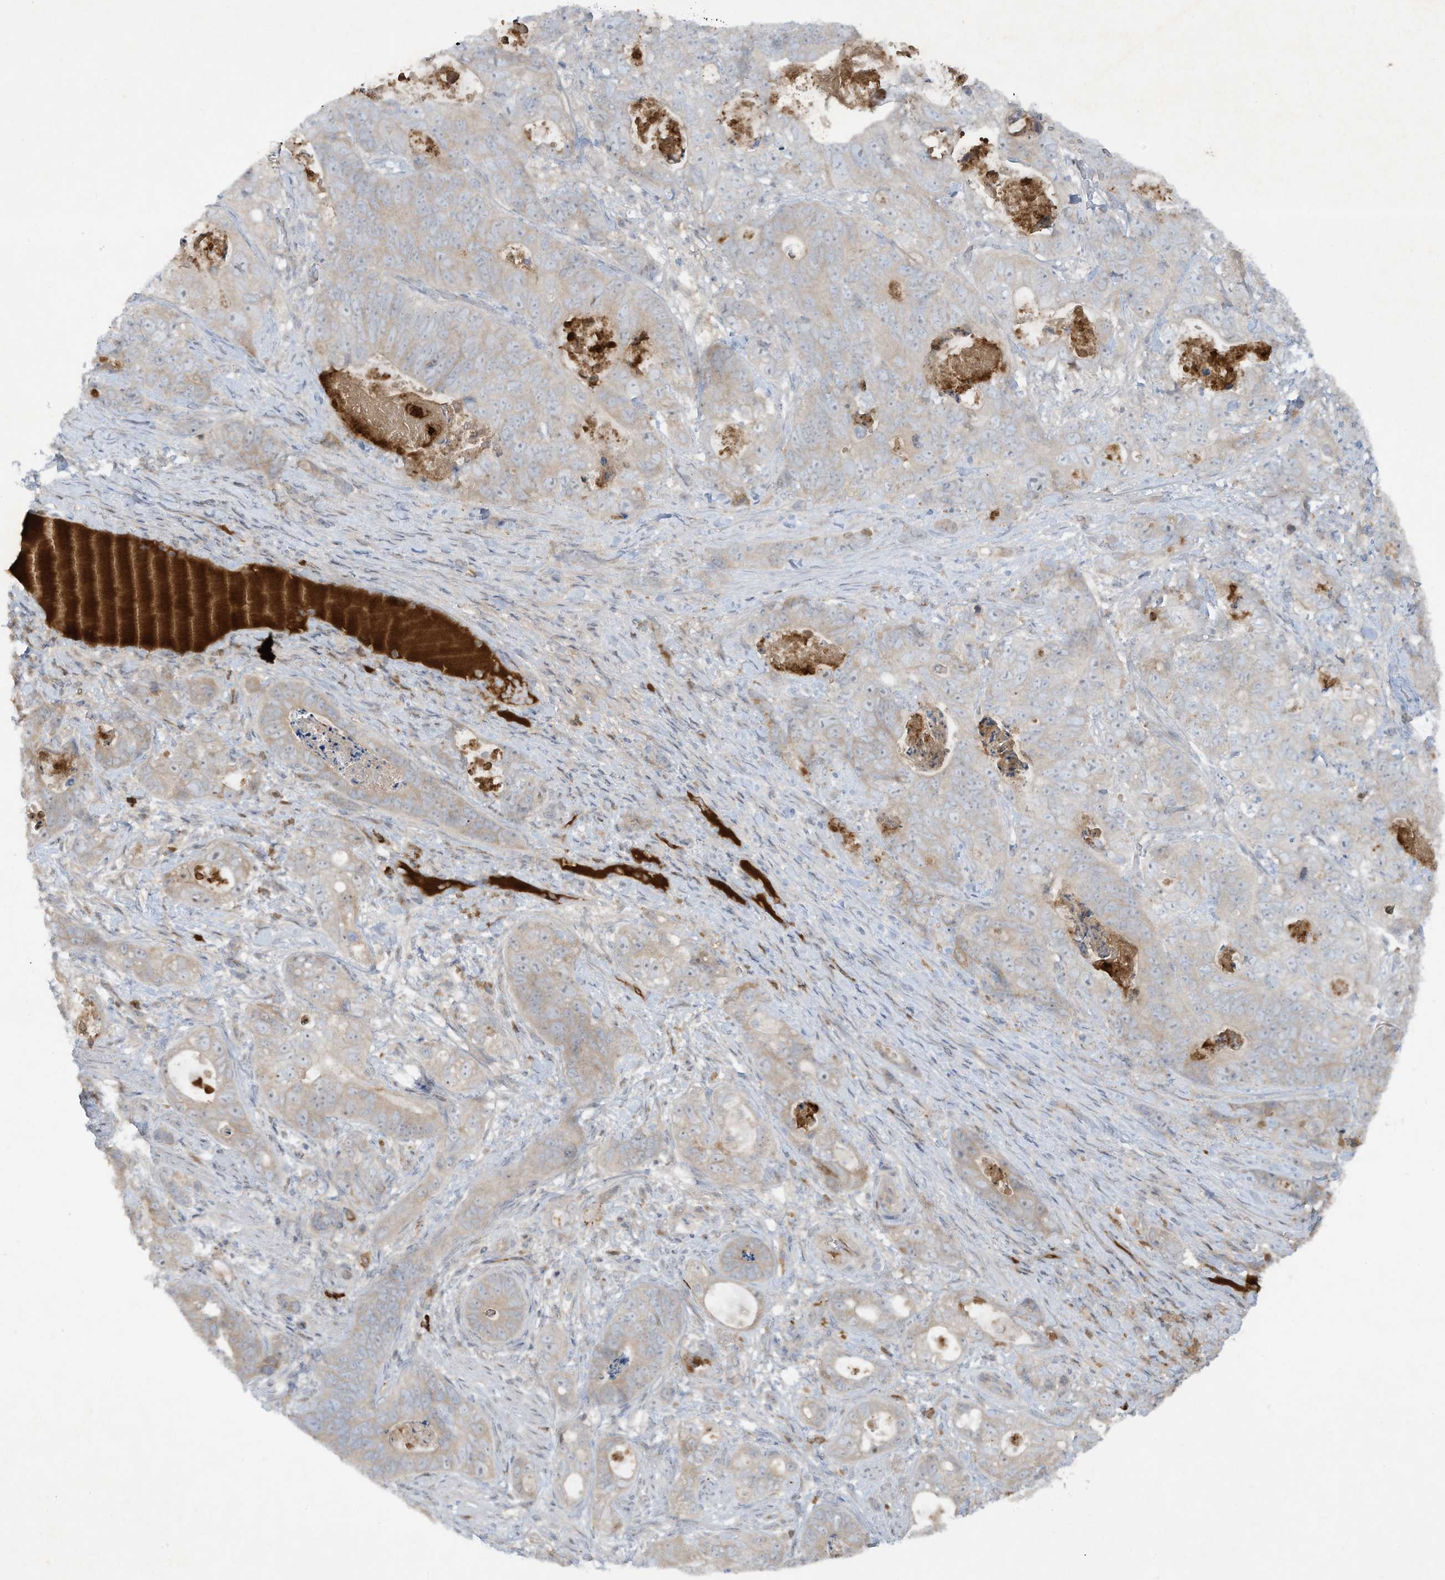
{"staining": {"intensity": "weak", "quantity": "25%-75%", "location": "cytoplasmic/membranous"}, "tissue": "stomach cancer", "cell_type": "Tumor cells", "image_type": "cancer", "snomed": [{"axis": "morphology", "description": "Normal tissue, NOS"}, {"axis": "morphology", "description": "Adenocarcinoma, NOS"}, {"axis": "topography", "description": "Stomach"}], "caption": "Stomach cancer stained with a protein marker reveals weak staining in tumor cells.", "gene": "FETUB", "patient": {"sex": "female", "age": 89}}